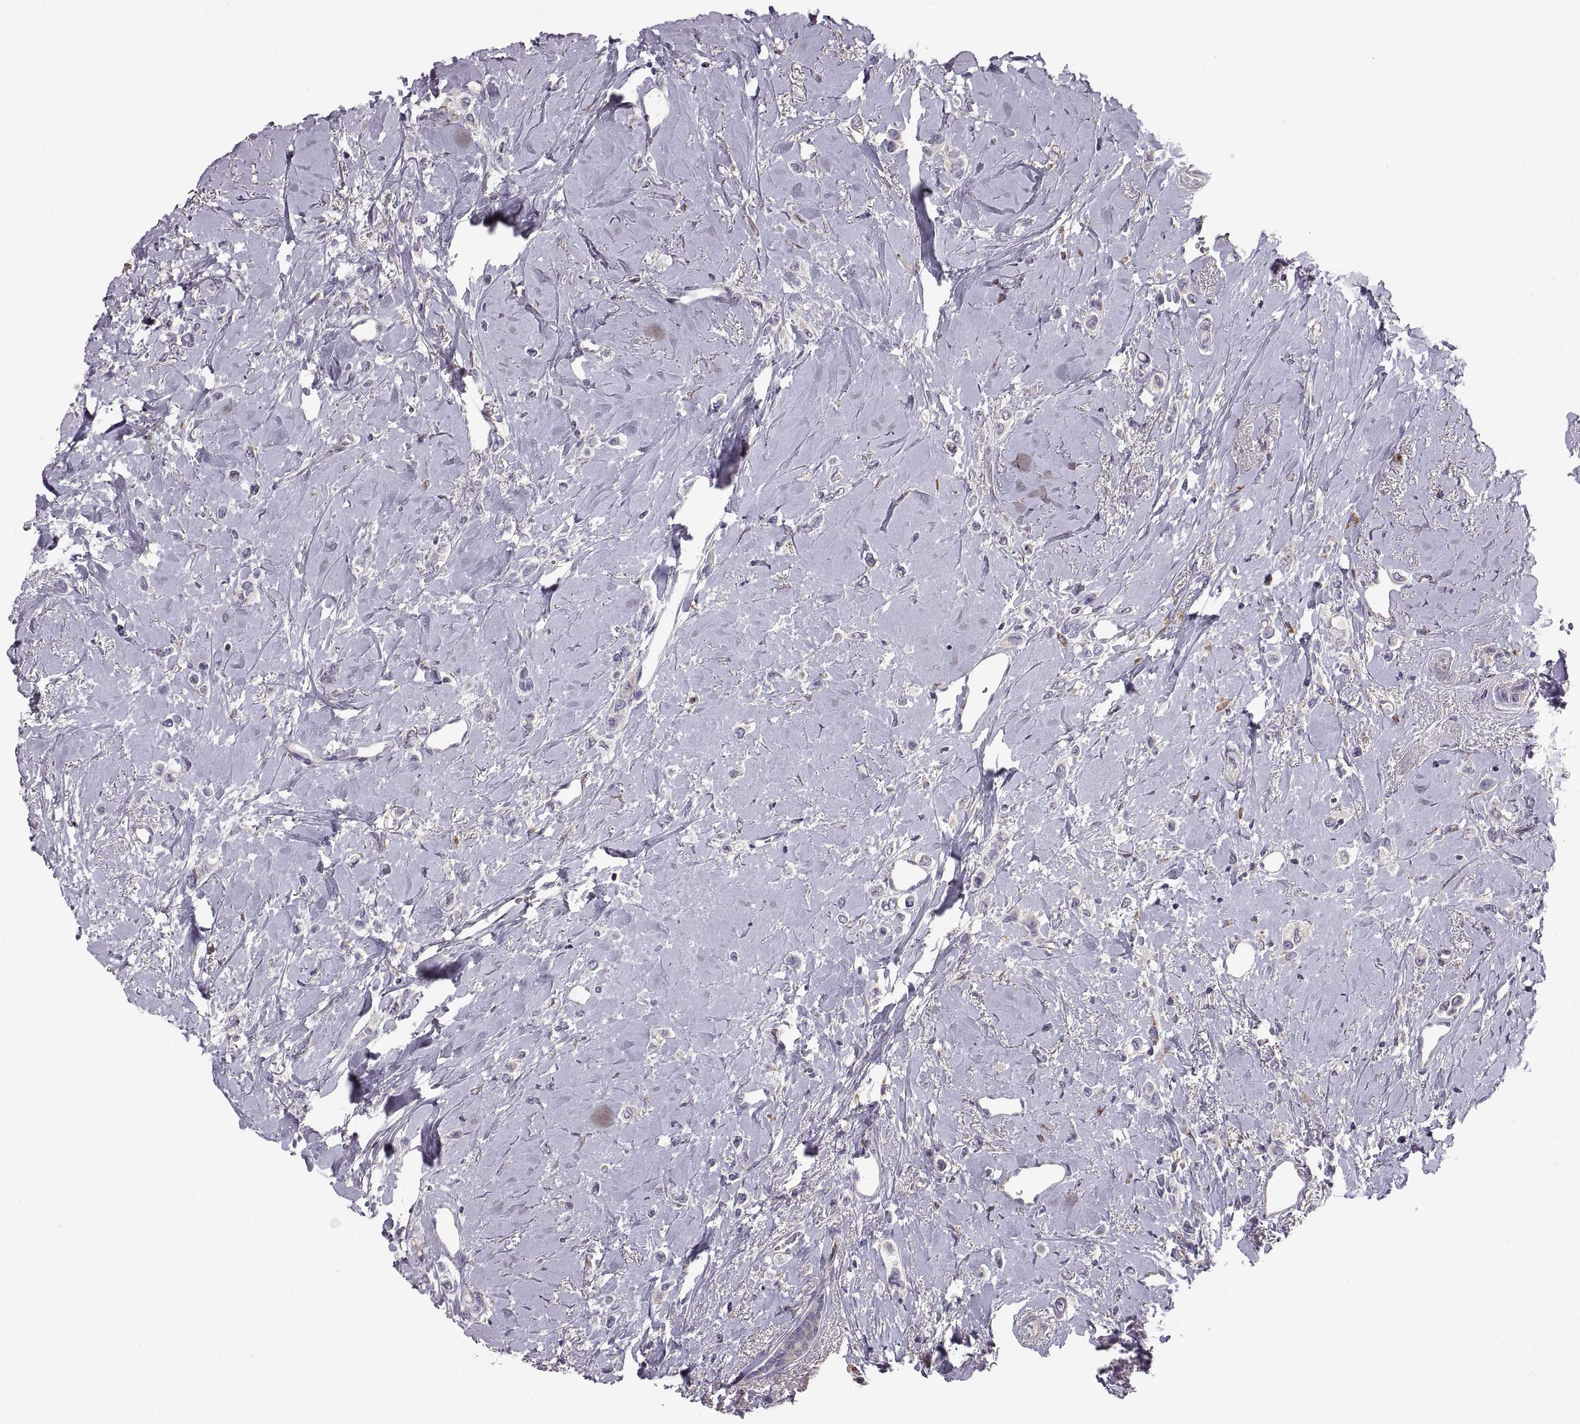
{"staining": {"intensity": "negative", "quantity": "none", "location": "none"}, "tissue": "breast cancer", "cell_type": "Tumor cells", "image_type": "cancer", "snomed": [{"axis": "morphology", "description": "Lobular carcinoma"}, {"axis": "topography", "description": "Breast"}], "caption": "The image demonstrates no significant expression in tumor cells of breast cancer.", "gene": "PLEKHB2", "patient": {"sex": "female", "age": 66}}